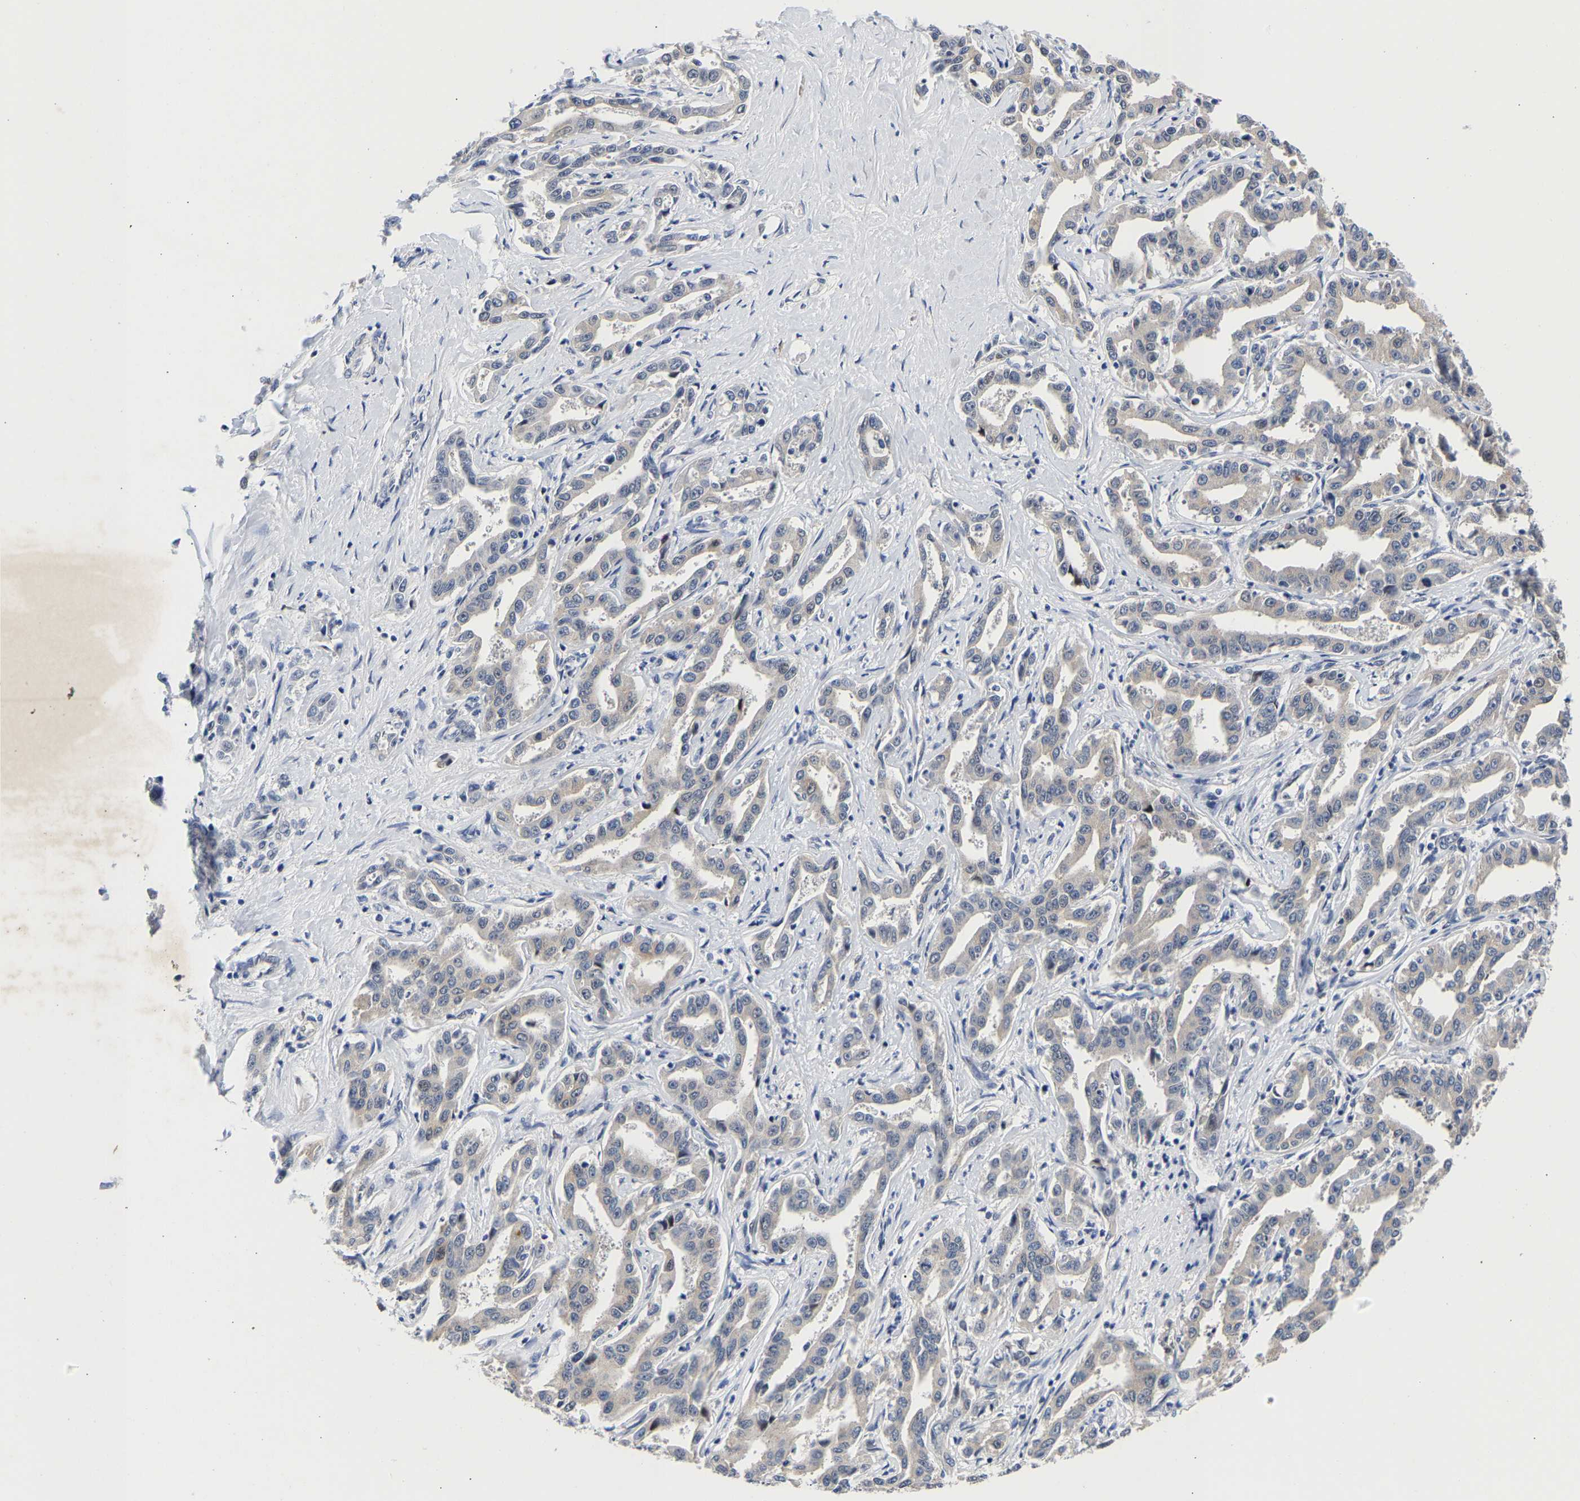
{"staining": {"intensity": "negative", "quantity": "none", "location": "none"}, "tissue": "liver cancer", "cell_type": "Tumor cells", "image_type": "cancer", "snomed": [{"axis": "morphology", "description": "Cholangiocarcinoma"}, {"axis": "topography", "description": "Liver"}], "caption": "Liver cancer (cholangiocarcinoma) was stained to show a protein in brown. There is no significant staining in tumor cells. (Brightfield microscopy of DAB immunohistochemistry (IHC) at high magnification).", "gene": "CCDC6", "patient": {"sex": "male", "age": 59}}